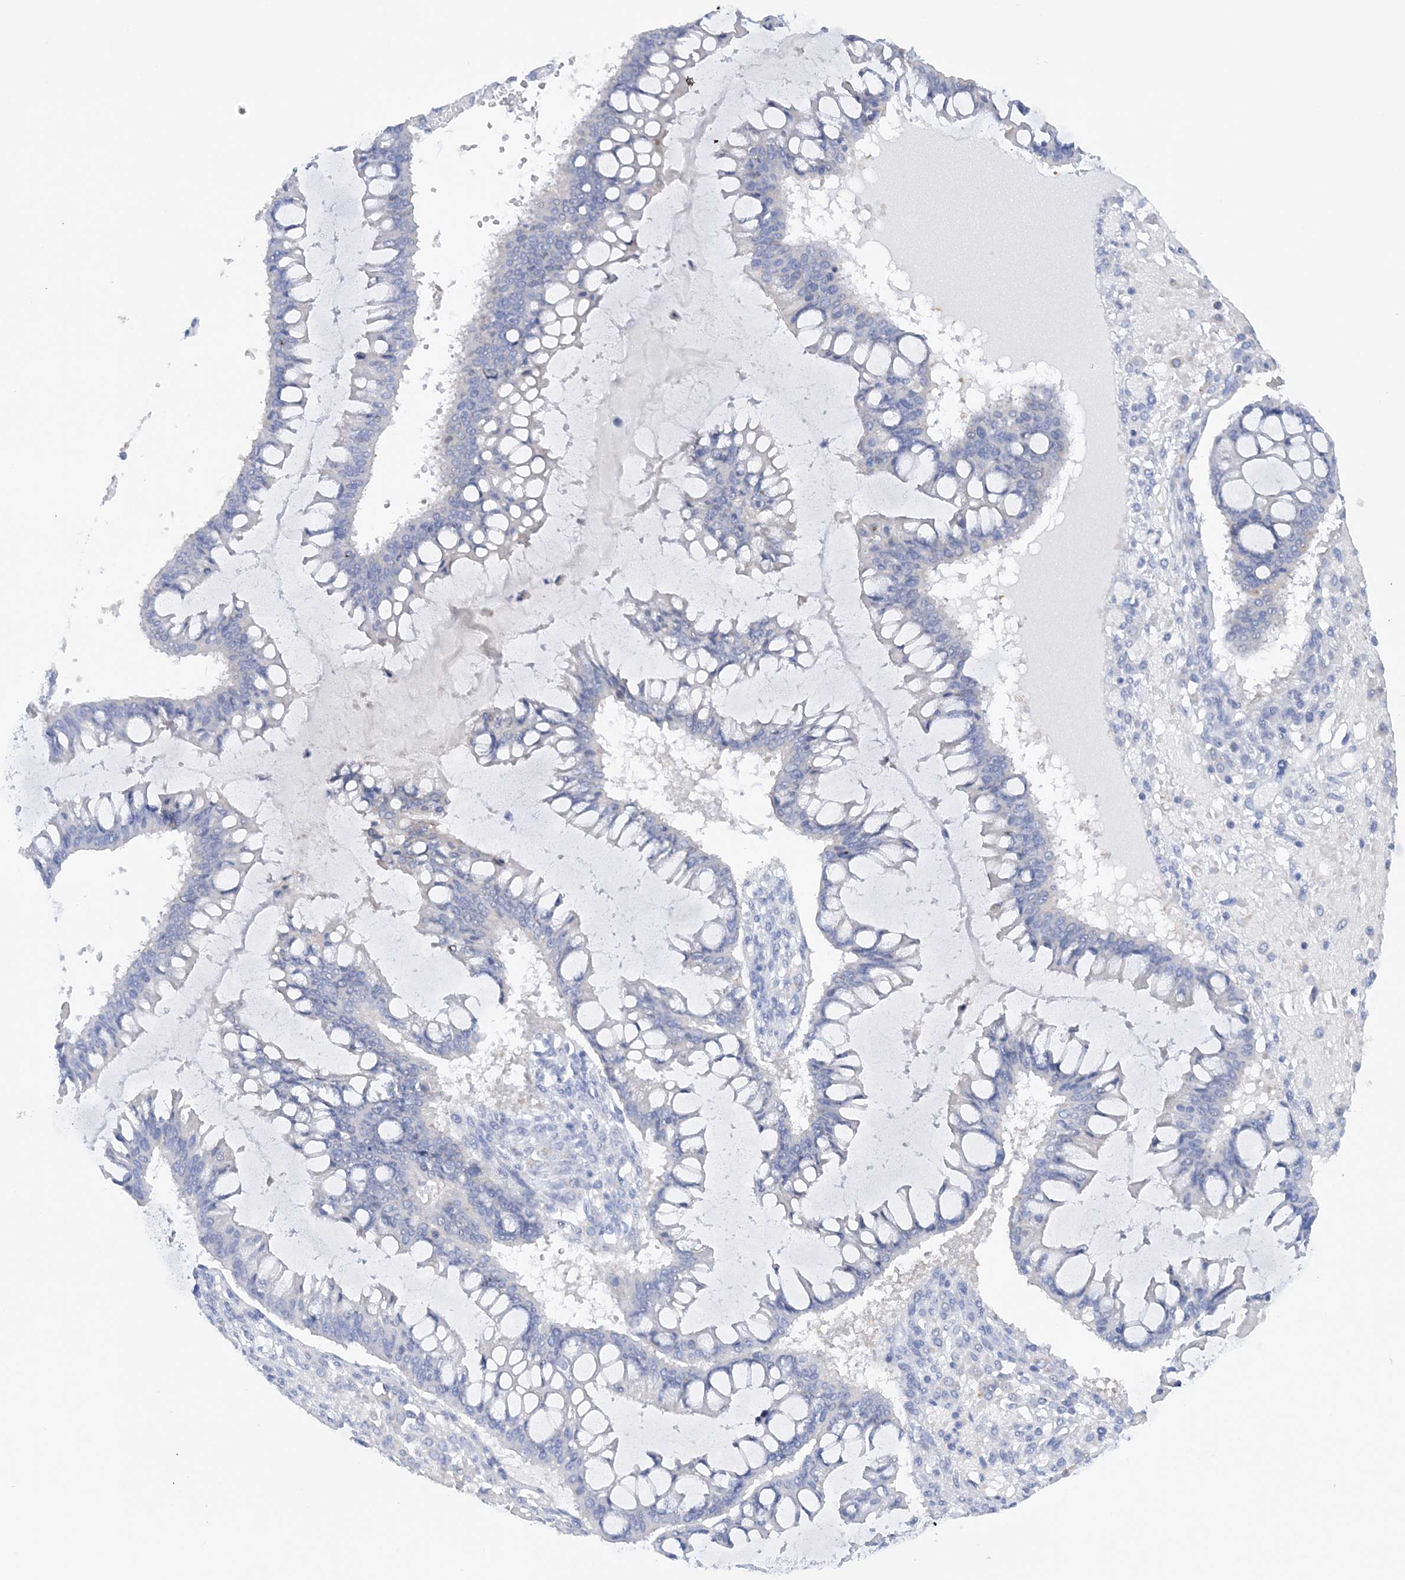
{"staining": {"intensity": "negative", "quantity": "none", "location": "none"}, "tissue": "ovarian cancer", "cell_type": "Tumor cells", "image_type": "cancer", "snomed": [{"axis": "morphology", "description": "Cystadenocarcinoma, mucinous, NOS"}, {"axis": "topography", "description": "Ovary"}], "caption": "This is an IHC image of human mucinous cystadenocarcinoma (ovarian). There is no expression in tumor cells.", "gene": "TTC32", "patient": {"sex": "female", "age": 73}}